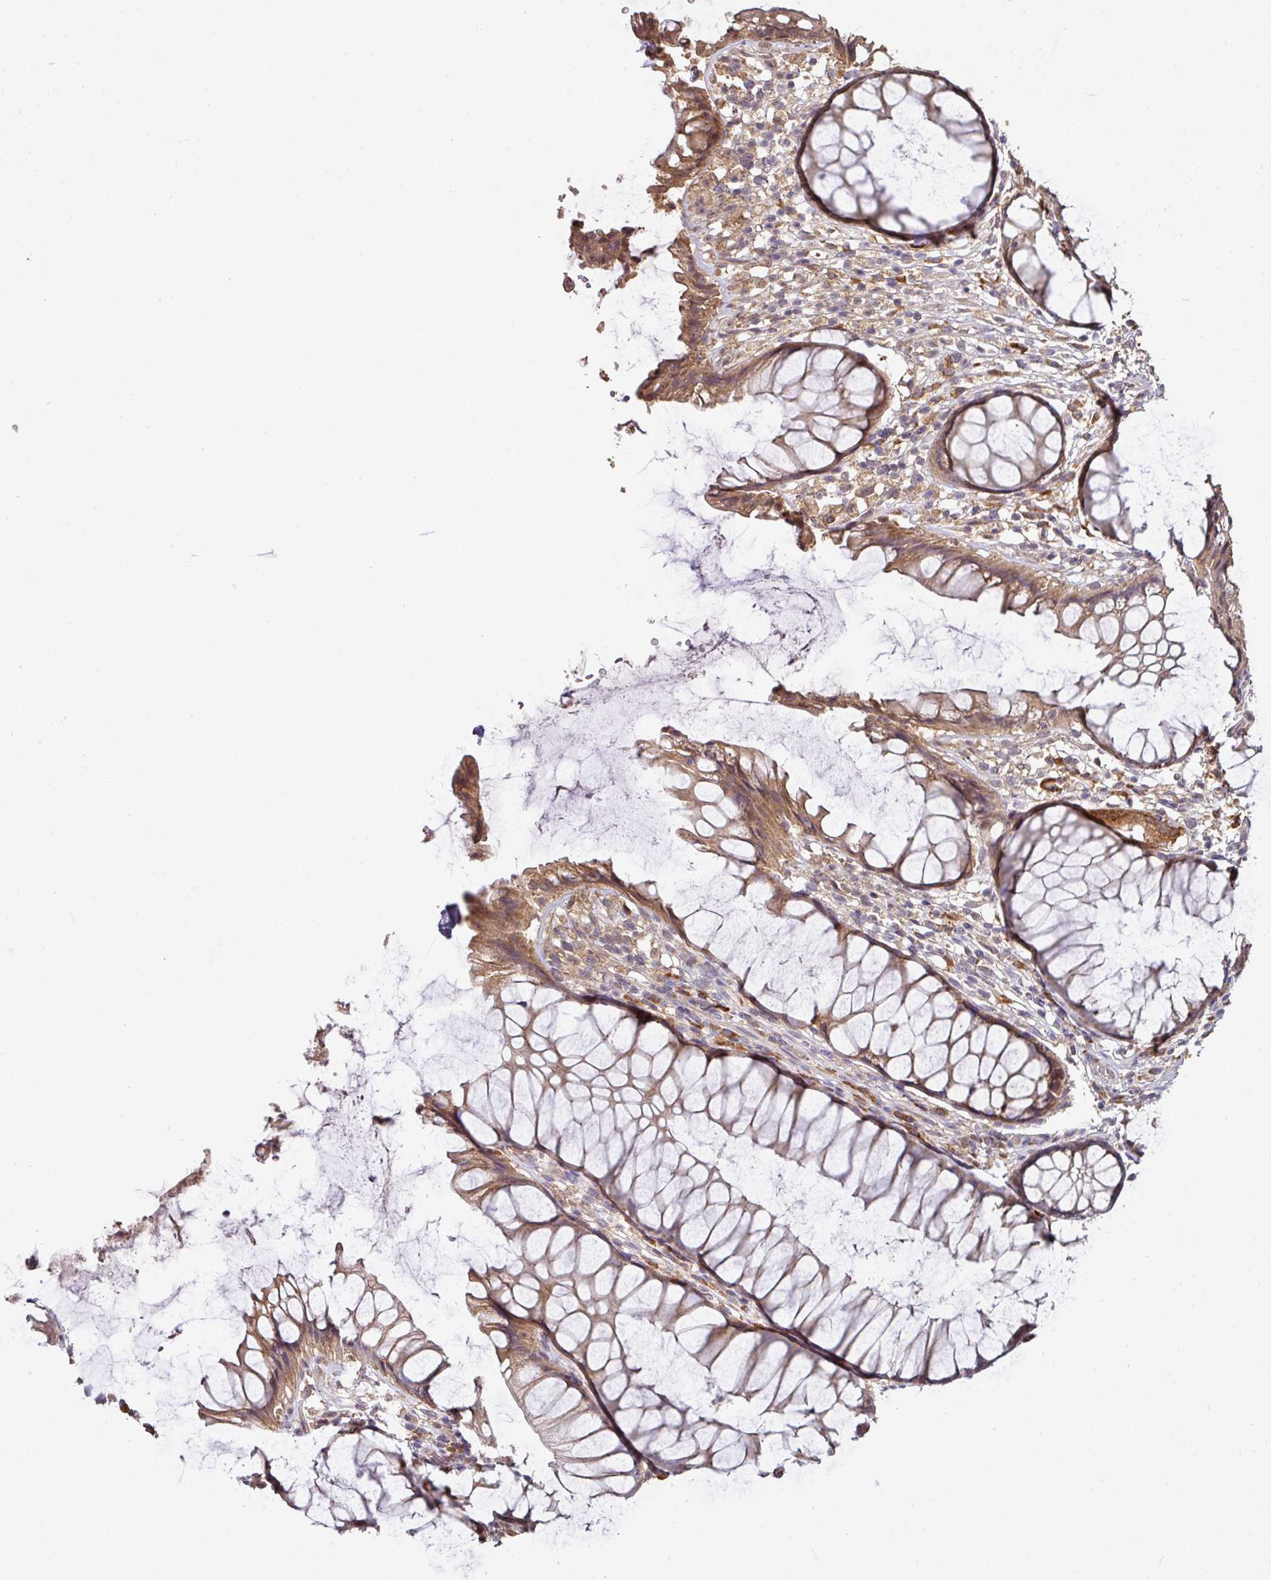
{"staining": {"intensity": "moderate", "quantity": ">75%", "location": "cytoplasmic/membranous"}, "tissue": "rectum", "cell_type": "Glandular cells", "image_type": "normal", "snomed": [{"axis": "morphology", "description": "Normal tissue, NOS"}, {"axis": "topography", "description": "Smooth muscle"}, {"axis": "topography", "description": "Rectum"}], "caption": "IHC of normal human rectum reveals medium levels of moderate cytoplasmic/membranous positivity in about >75% of glandular cells.", "gene": "ACVR2B", "patient": {"sex": "male", "age": 53}}